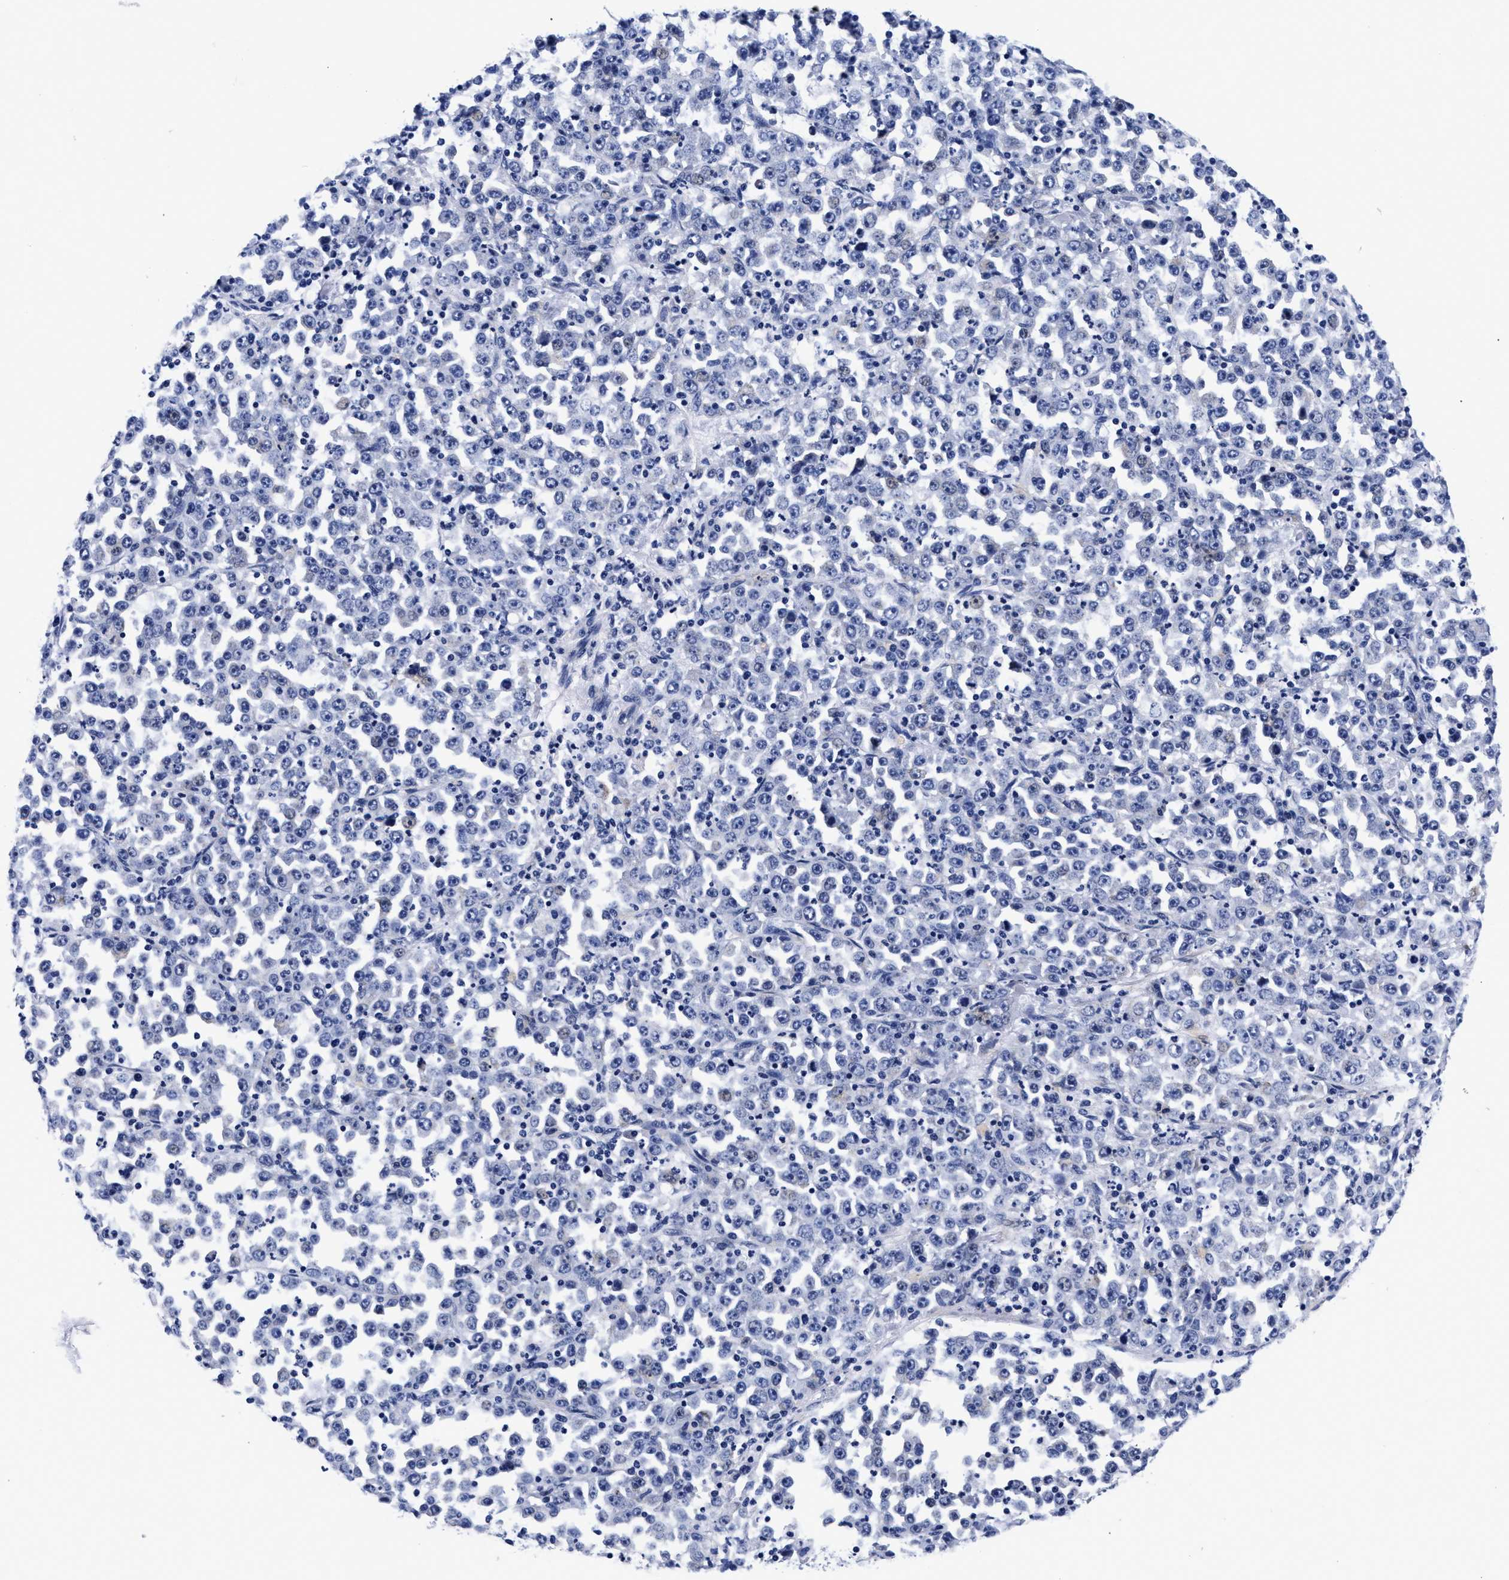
{"staining": {"intensity": "negative", "quantity": "none", "location": "none"}, "tissue": "stomach cancer", "cell_type": "Tumor cells", "image_type": "cancer", "snomed": [{"axis": "morphology", "description": "Normal tissue, NOS"}, {"axis": "morphology", "description": "Adenocarcinoma, NOS"}, {"axis": "topography", "description": "Stomach, upper"}, {"axis": "topography", "description": "Stomach"}], "caption": "The image displays no significant staining in tumor cells of stomach cancer.", "gene": "RAB3B", "patient": {"sex": "male", "age": 59}}